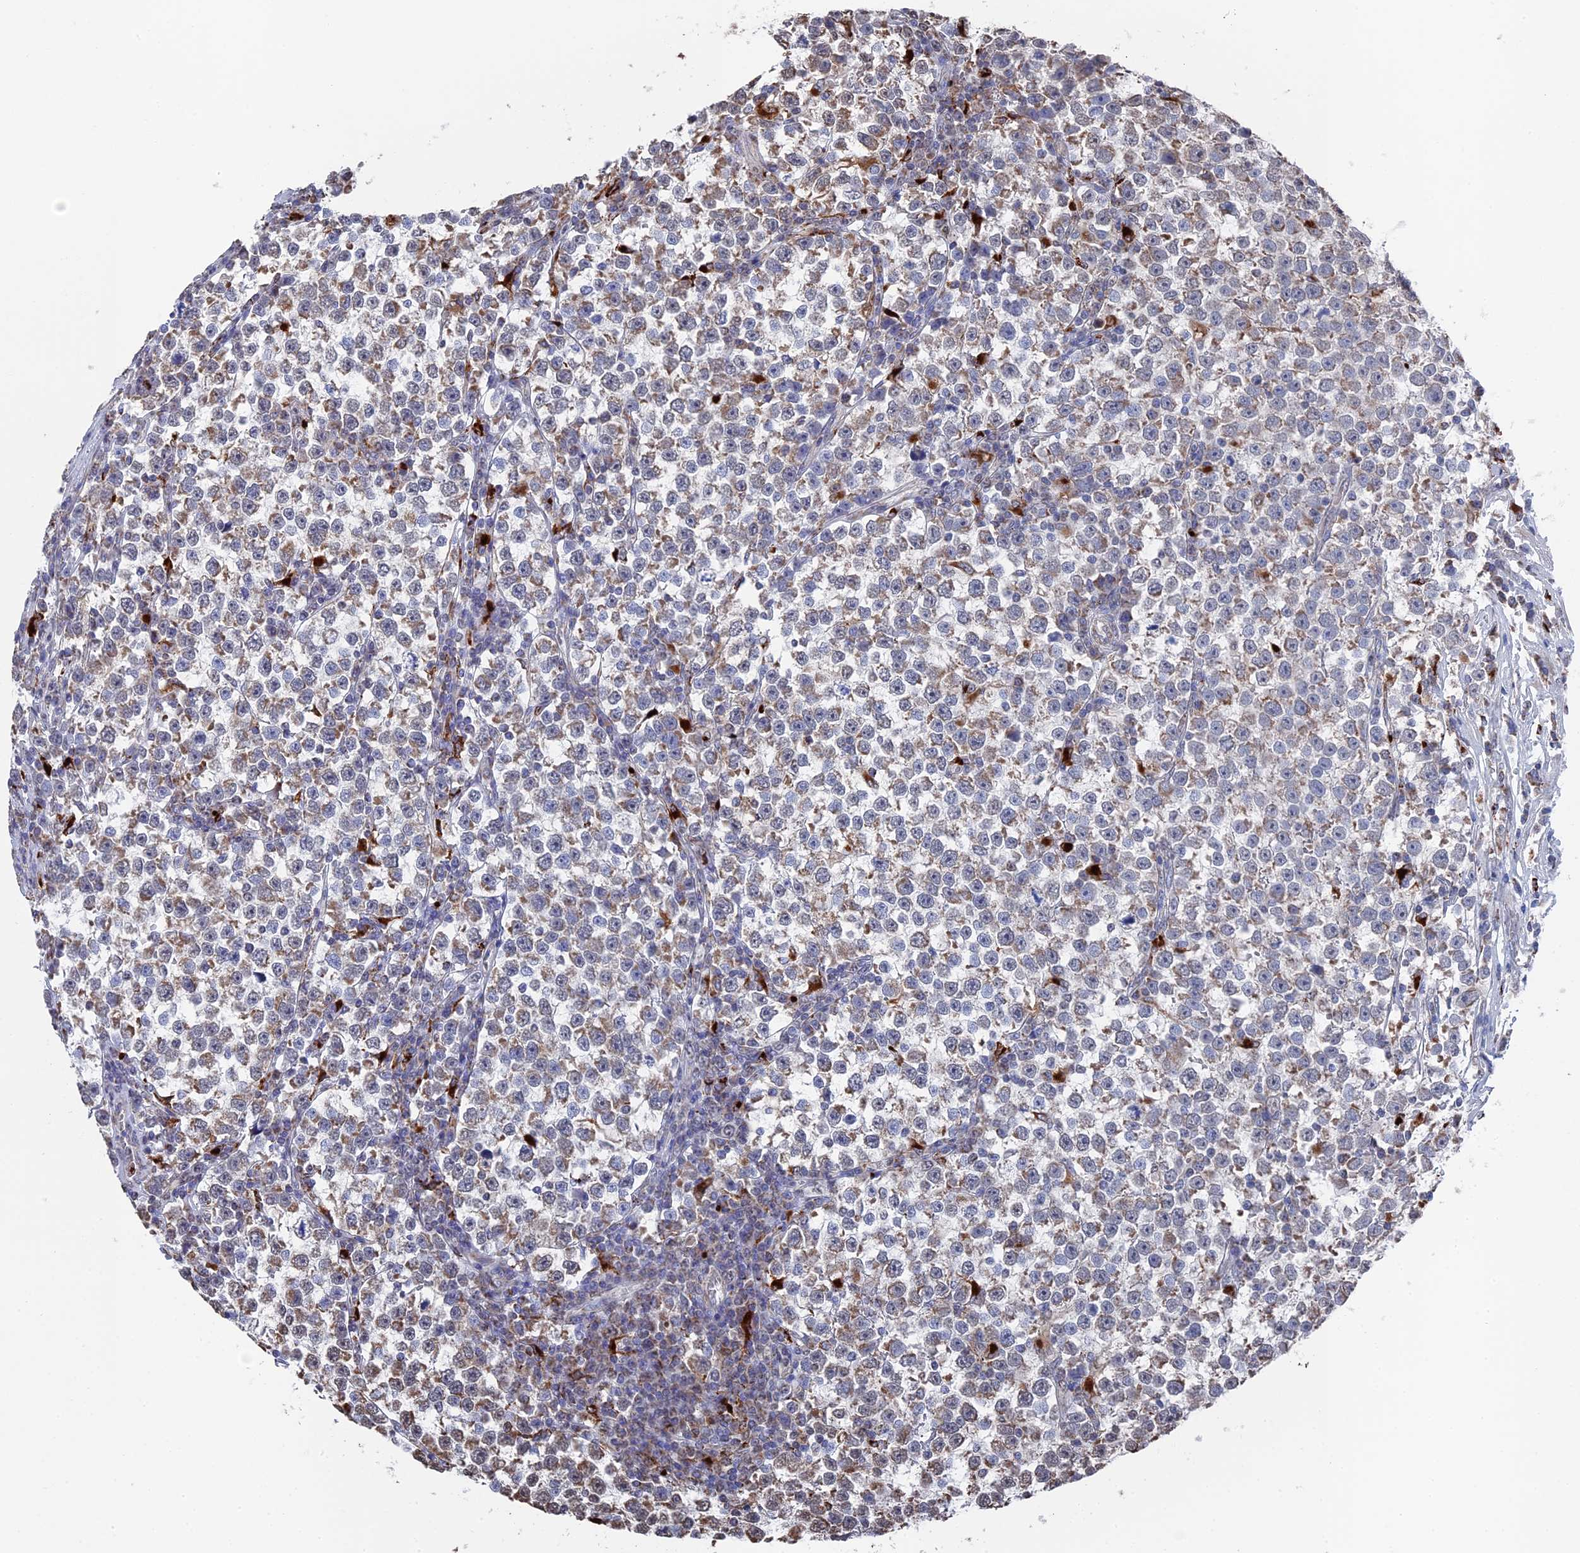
{"staining": {"intensity": "moderate", "quantity": "<25%", "location": "cytoplasmic/membranous"}, "tissue": "testis cancer", "cell_type": "Tumor cells", "image_type": "cancer", "snomed": [{"axis": "morphology", "description": "Normal tissue, NOS"}, {"axis": "morphology", "description": "Seminoma, NOS"}, {"axis": "topography", "description": "Testis"}], "caption": "Immunohistochemical staining of seminoma (testis) exhibits low levels of moderate cytoplasmic/membranous protein staining in about <25% of tumor cells.", "gene": "SMG9", "patient": {"sex": "male", "age": 43}}